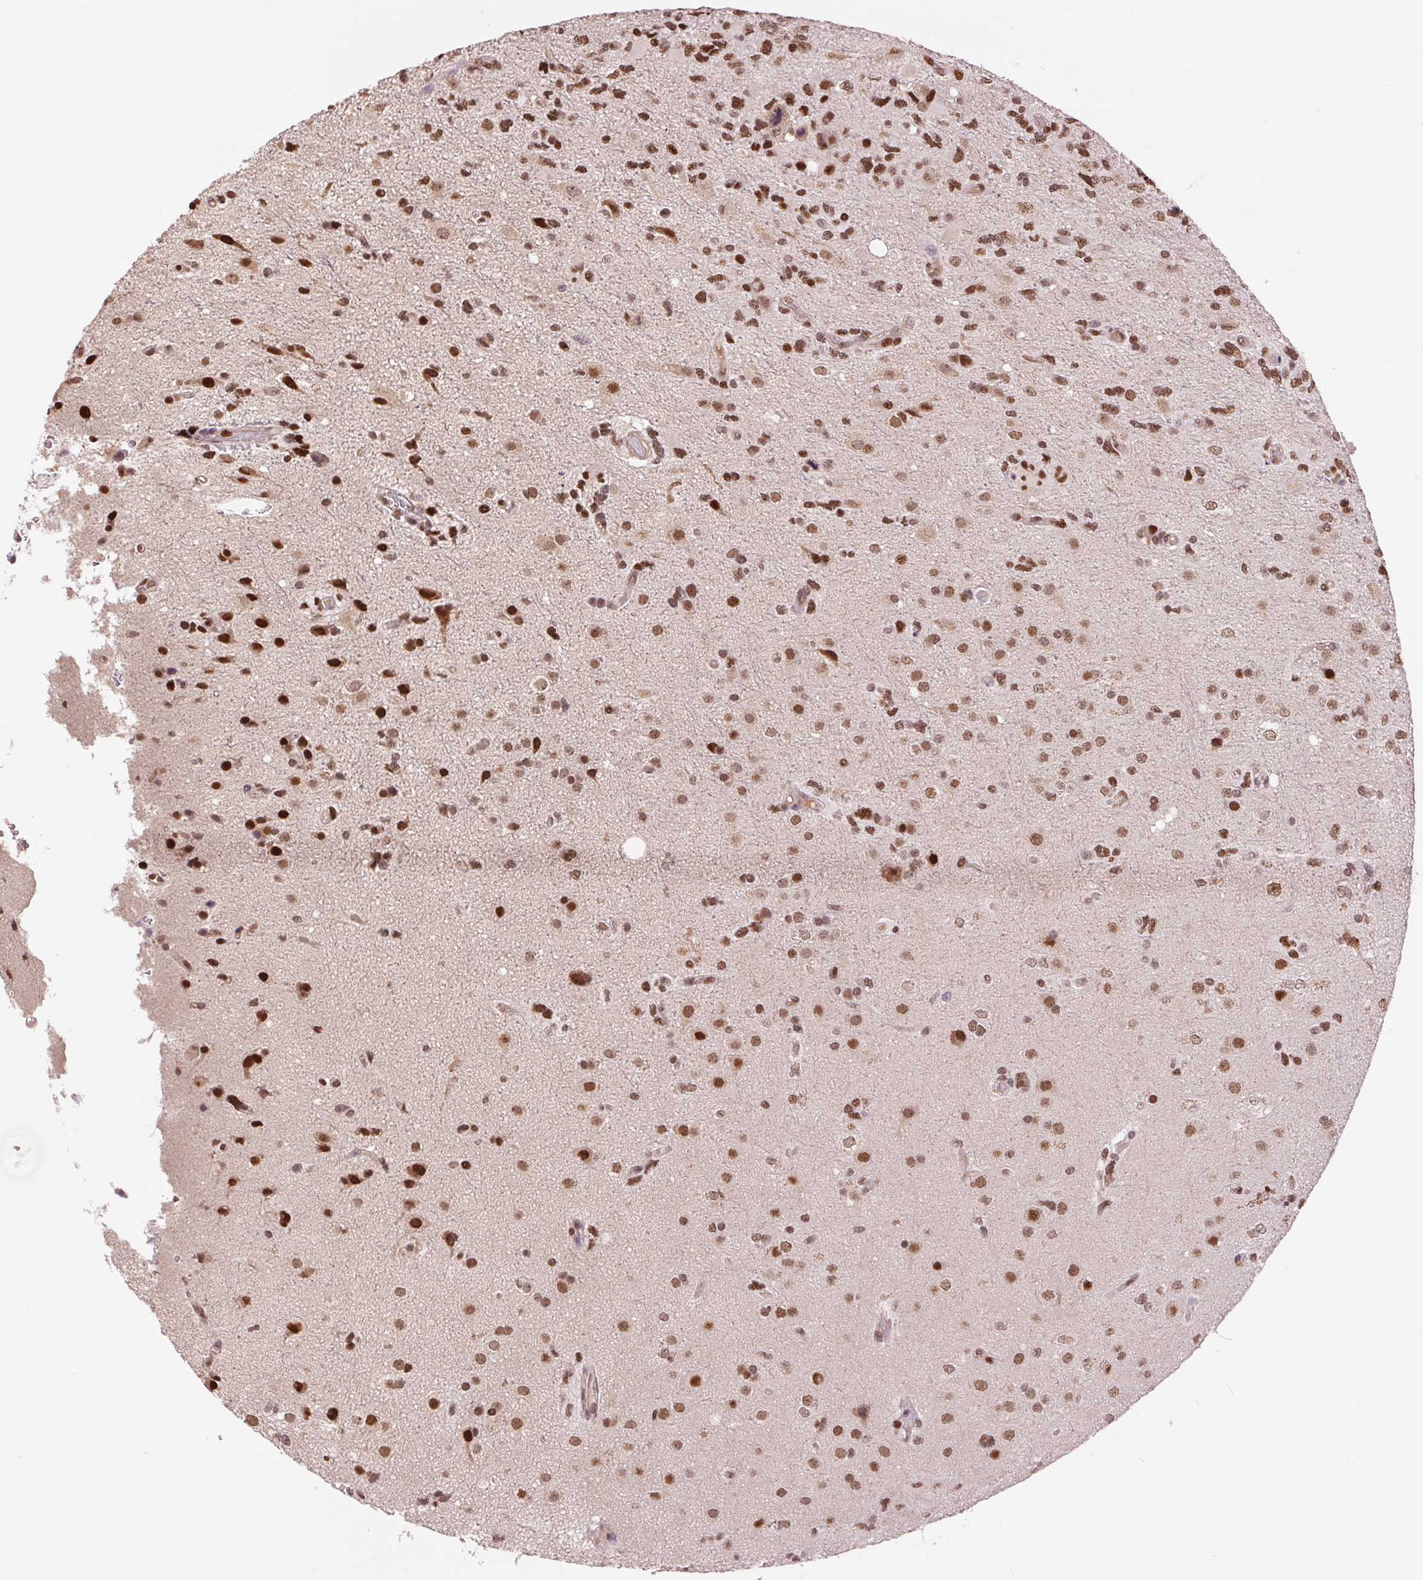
{"staining": {"intensity": "moderate", "quantity": ">75%", "location": "nuclear"}, "tissue": "glioma", "cell_type": "Tumor cells", "image_type": "cancer", "snomed": [{"axis": "morphology", "description": "Glioma, malignant, High grade"}, {"axis": "topography", "description": "Brain"}], "caption": "Malignant glioma (high-grade) stained with DAB (3,3'-diaminobenzidine) immunohistochemistry (IHC) exhibits medium levels of moderate nuclear expression in approximately >75% of tumor cells.", "gene": "RAD23A", "patient": {"sex": "female", "age": 71}}